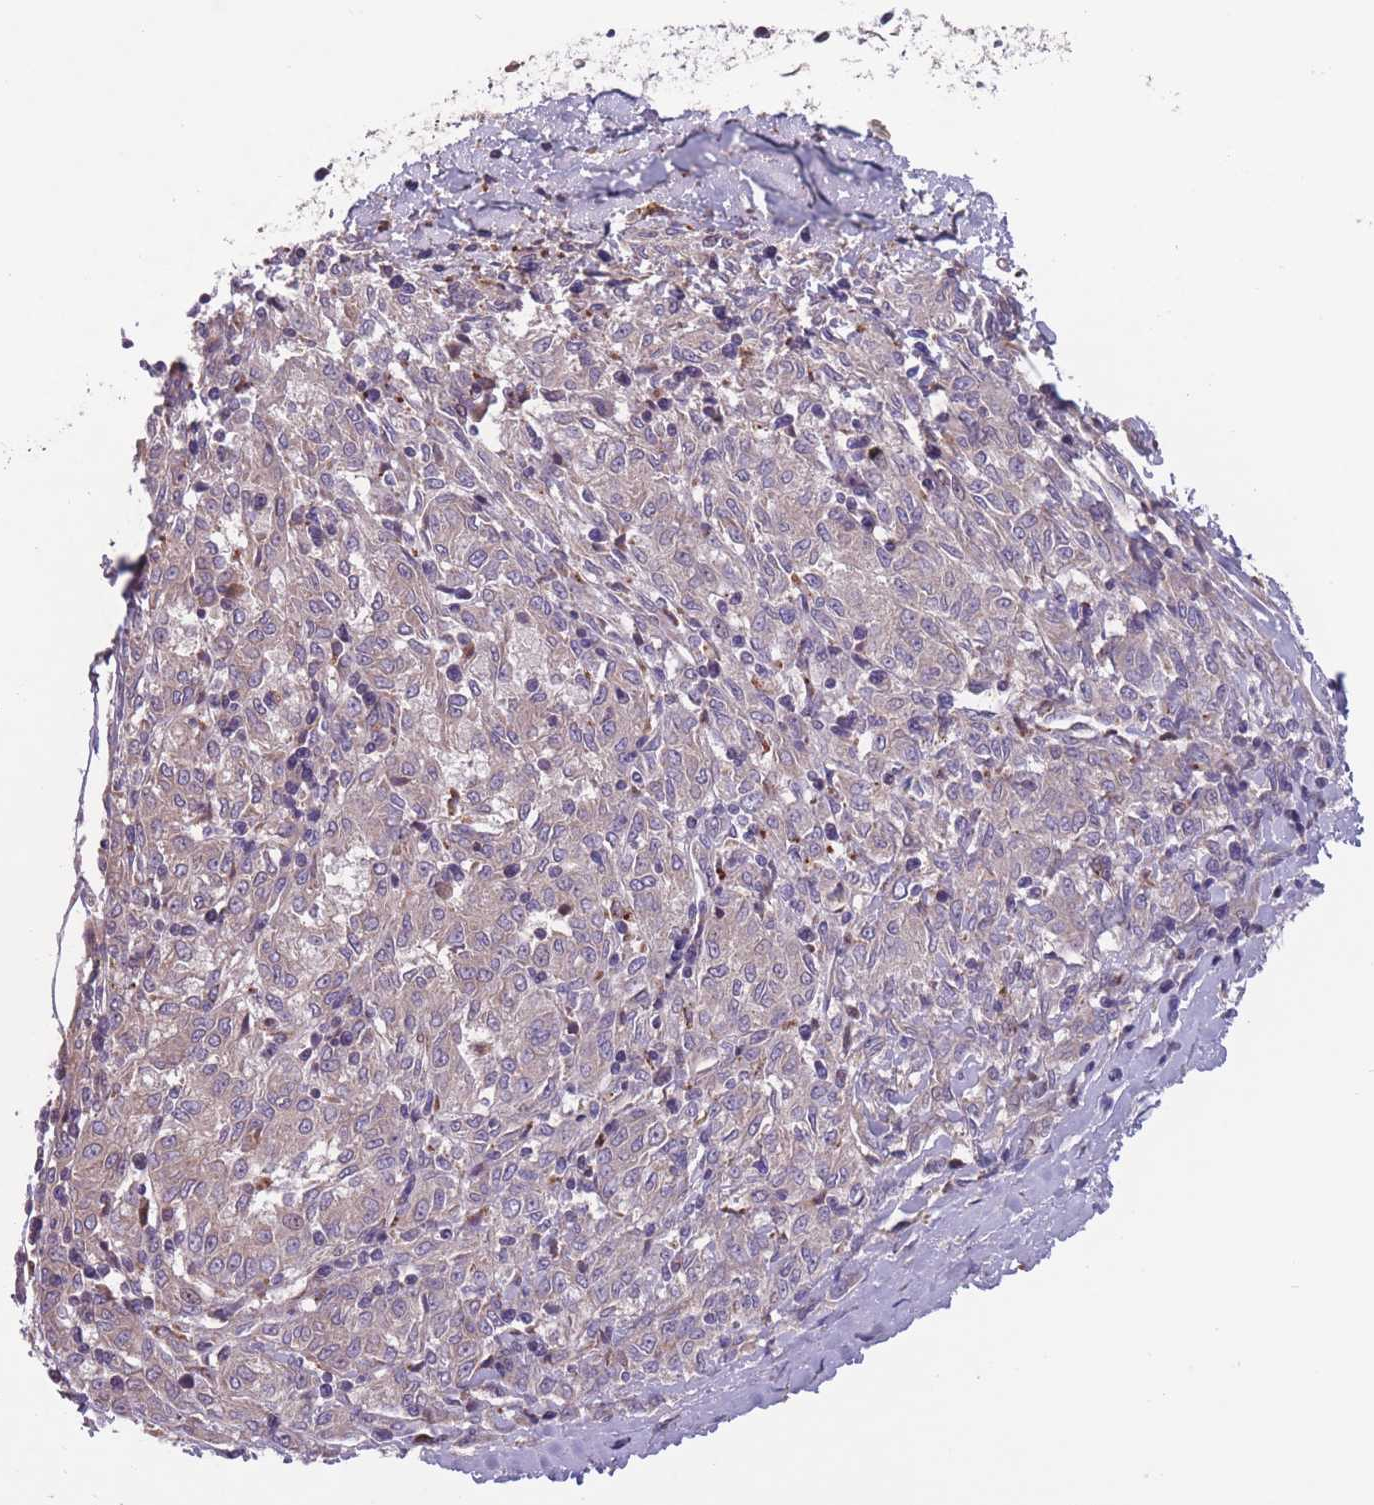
{"staining": {"intensity": "weak", "quantity": "25%-75%", "location": "cytoplasmic/membranous"}, "tissue": "melanoma", "cell_type": "Tumor cells", "image_type": "cancer", "snomed": [{"axis": "morphology", "description": "Malignant melanoma, NOS"}, {"axis": "topography", "description": "Skin"}], "caption": "A low amount of weak cytoplasmic/membranous staining is identified in about 25%-75% of tumor cells in malignant melanoma tissue.", "gene": "ITPKC", "patient": {"sex": "female", "age": 72}}